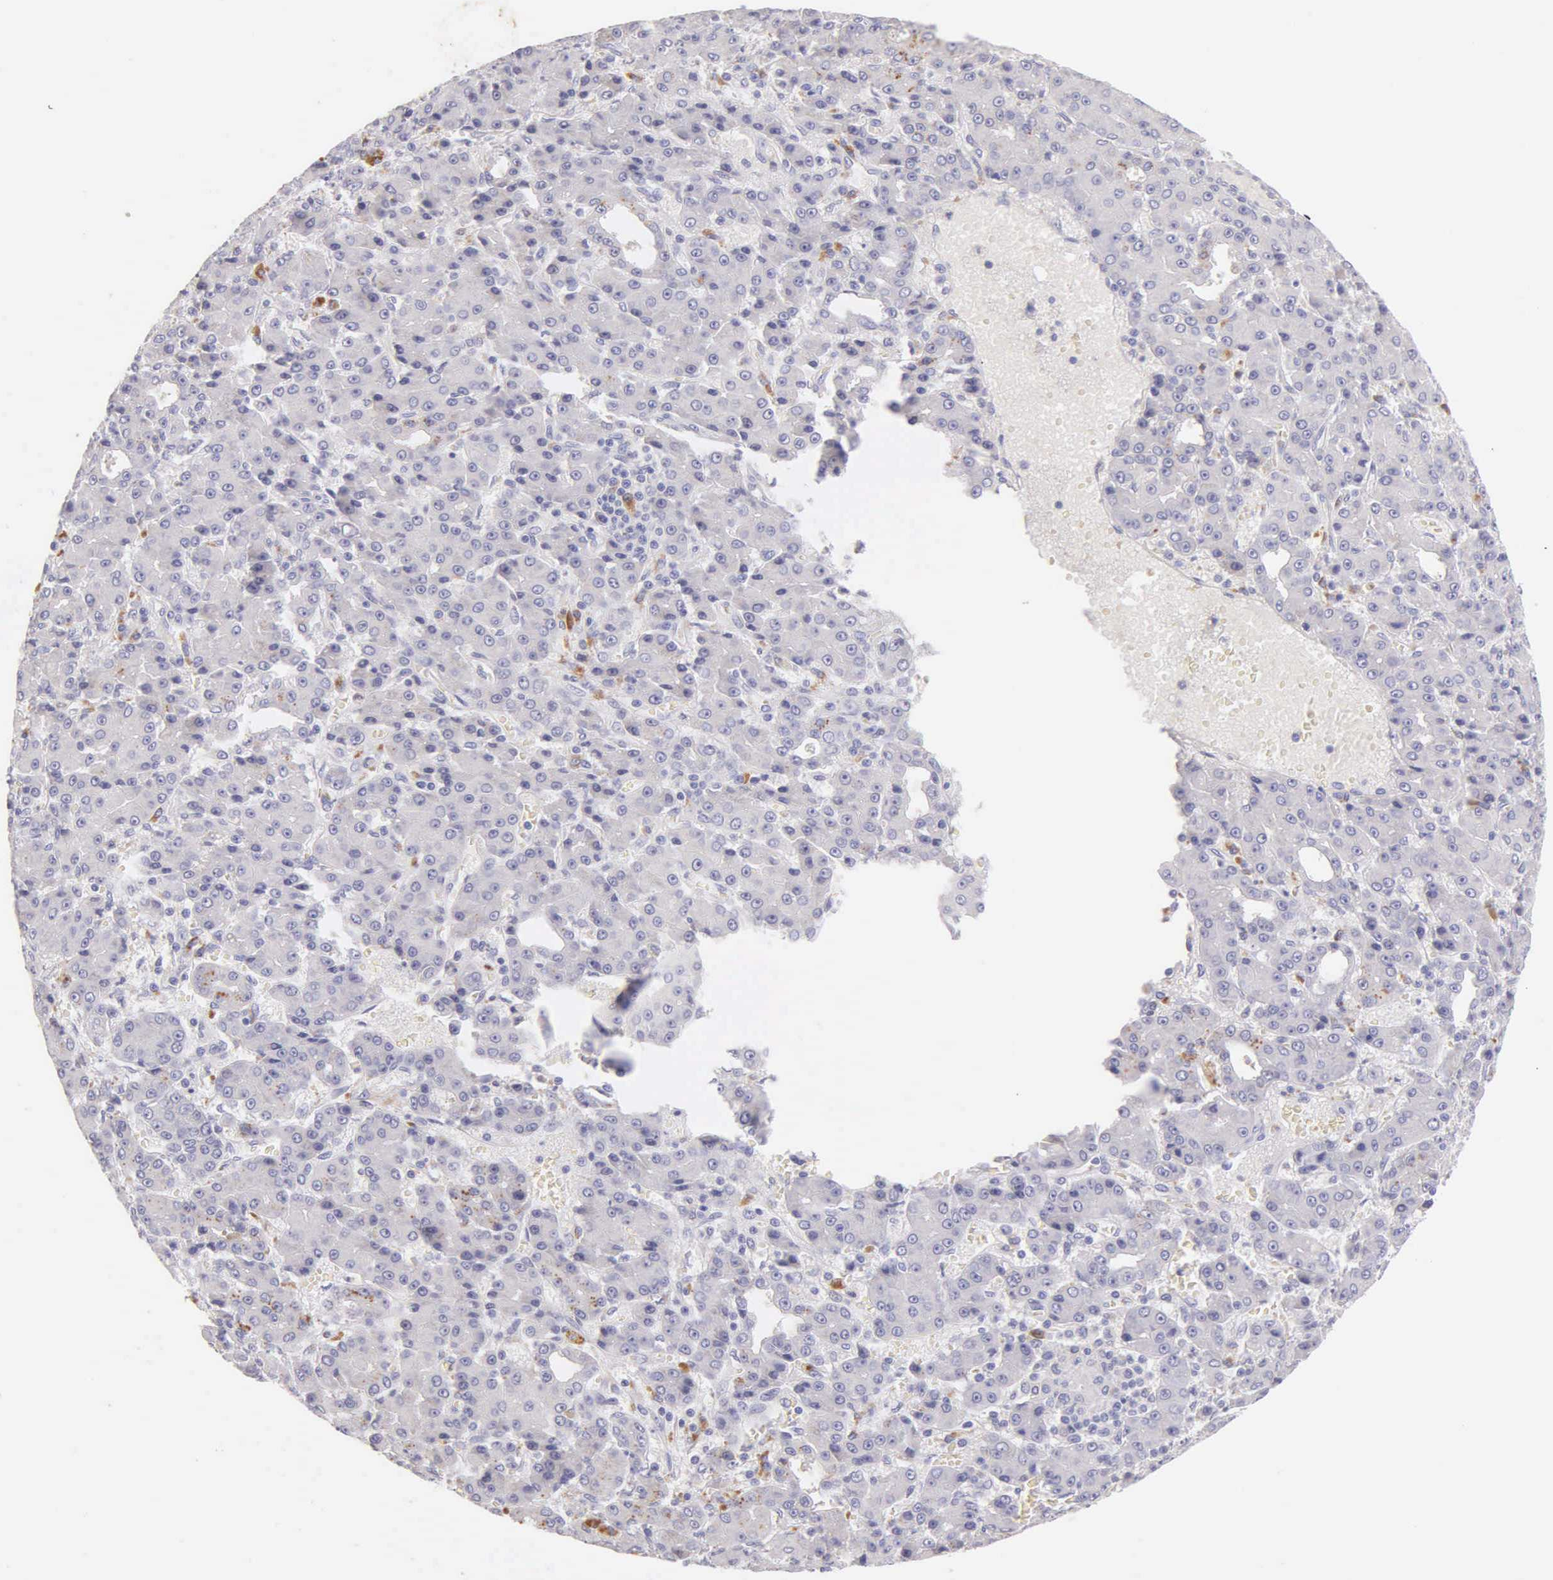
{"staining": {"intensity": "negative", "quantity": "none", "location": "none"}, "tissue": "liver cancer", "cell_type": "Tumor cells", "image_type": "cancer", "snomed": [{"axis": "morphology", "description": "Carcinoma, Hepatocellular, NOS"}, {"axis": "topography", "description": "Liver"}], "caption": "There is no significant positivity in tumor cells of liver cancer.", "gene": "KRT17", "patient": {"sex": "male", "age": 69}}